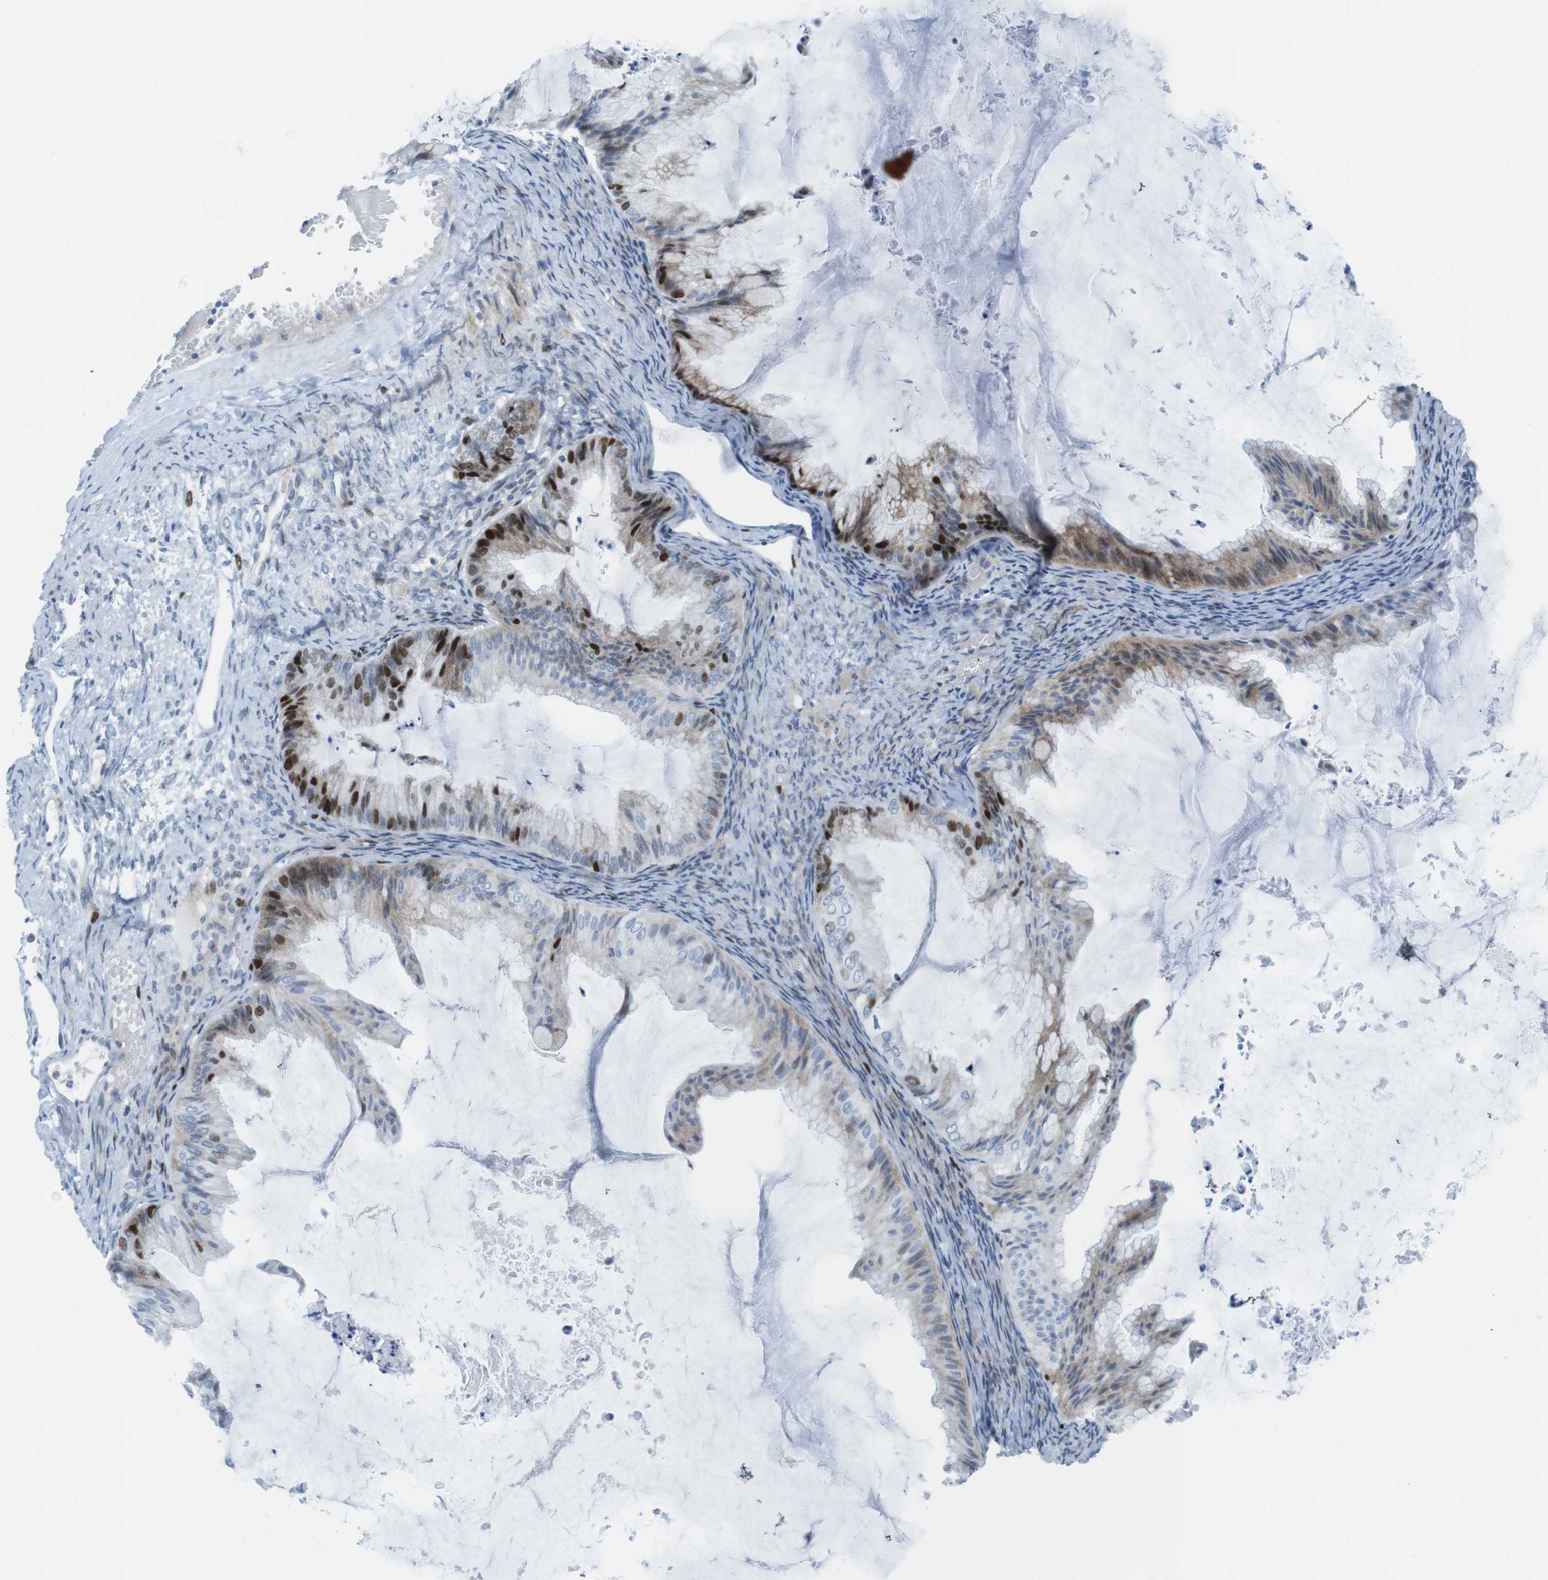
{"staining": {"intensity": "strong", "quantity": "25%-75%", "location": "cytoplasmic/membranous,nuclear"}, "tissue": "ovarian cancer", "cell_type": "Tumor cells", "image_type": "cancer", "snomed": [{"axis": "morphology", "description": "Cystadenocarcinoma, mucinous, NOS"}, {"axis": "topography", "description": "Ovary"}], "caption": "Protein staining by immunohistochemistry exhibits strong cytoplasmic/membranous and nuclear positivity in approximately 25%-75% of tumor cells in ovarian cancer.", "gene": "CHAF1A", "patient": {"sex": "female", "age": 61}}